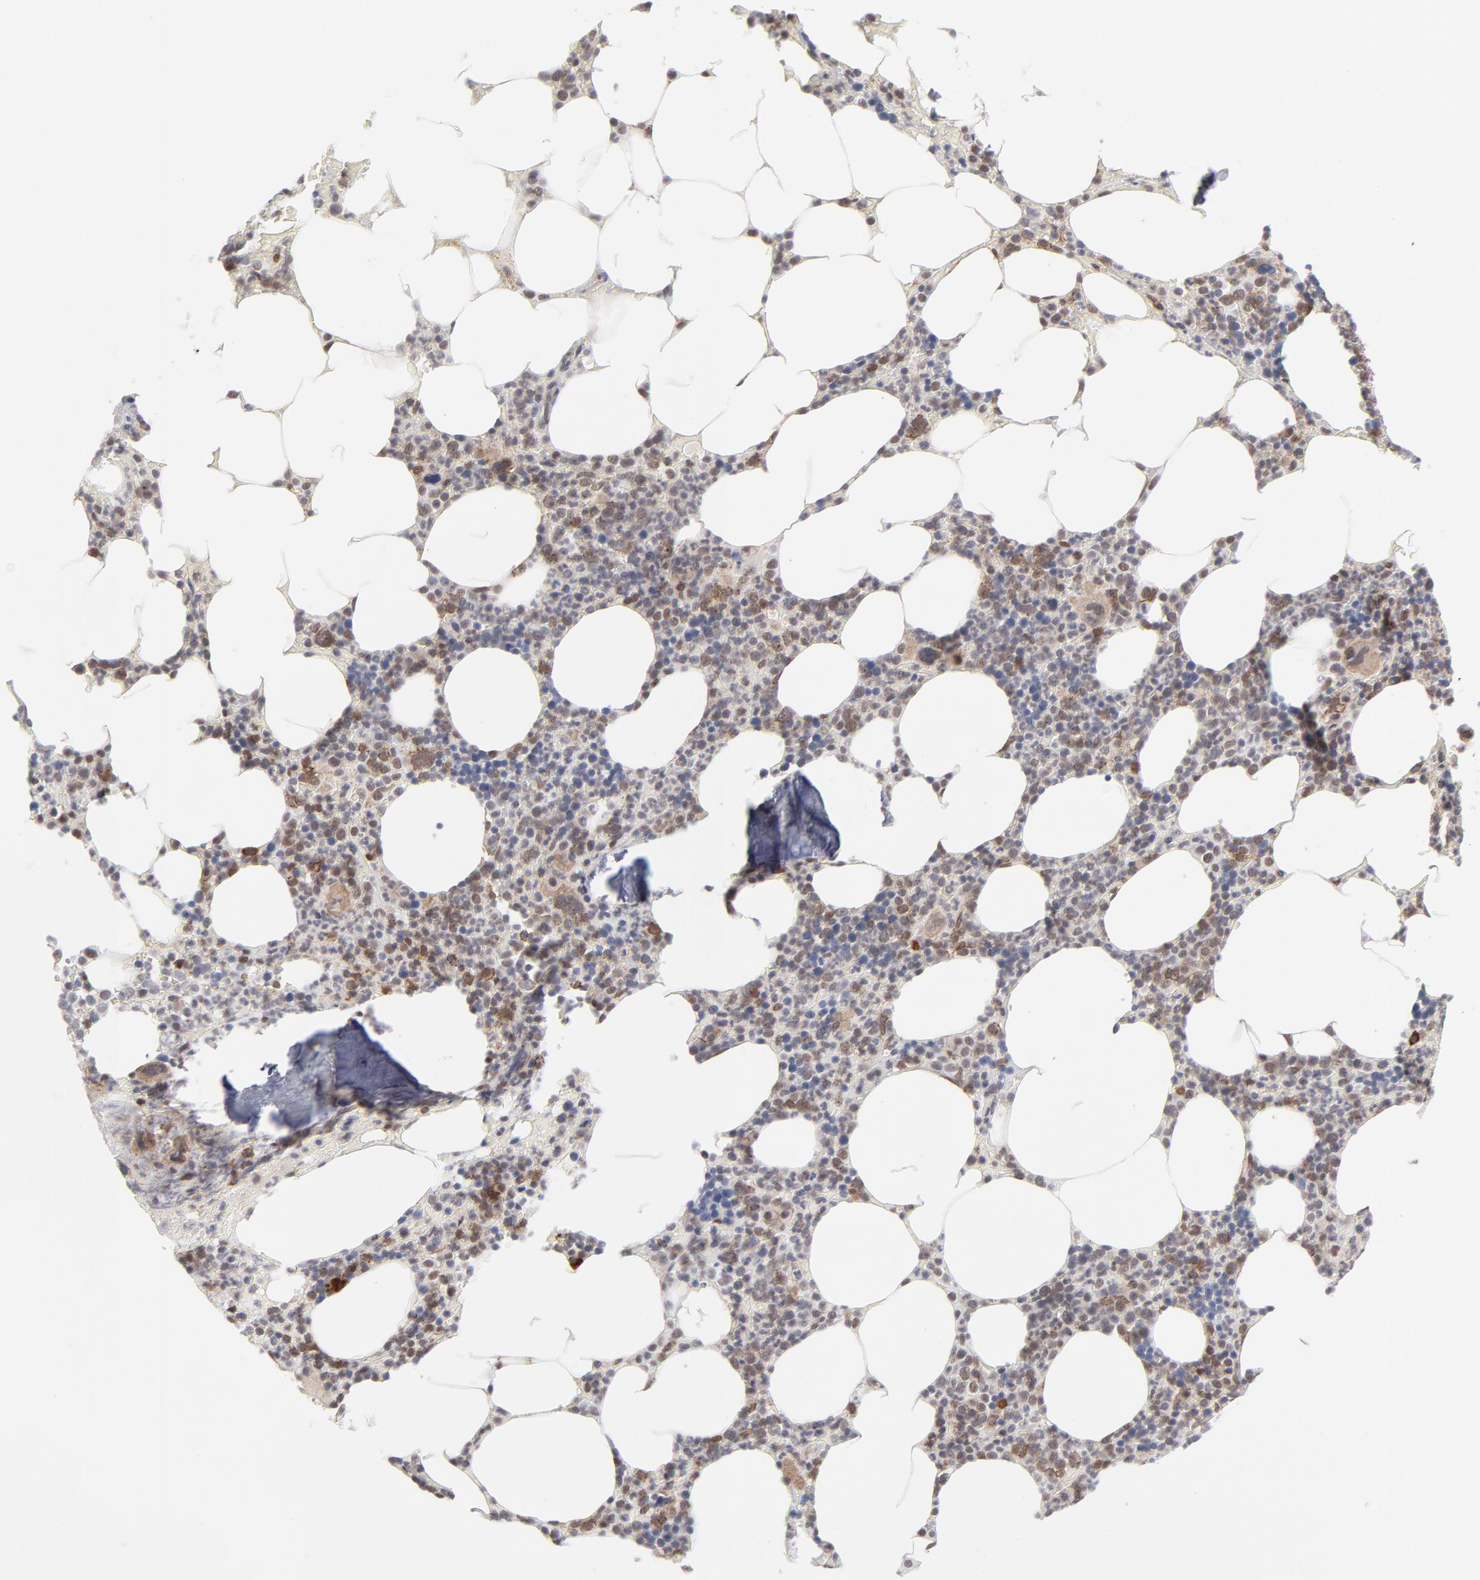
{"staining": {"intensity": "moderate", "quantity": "25%-75%", "location": "cytoplasmic/membranous,nuclear"}, "tissue": "bone marrow", "cell_type": "Hematopoietic cells", "image_type": "normal", "snomed": [{"axis": "morphology", "description": "Normal tissue, NOS"}, {"axis": "topography", "description": "Bone marrow"}], "caption": "A brown stain shows moderate cytoplasmic/membranous,nuclear positivity of a protein in hematopoietic cells of benign human bone marrow. The staining was performed using DAB (3,3'-diaminobenzidine), with brown indicating positive protein expression. Nuclei are stained blue with hematoxylin.", "gene": "NBN", "patient": {"sex": "female", "age": 66}}